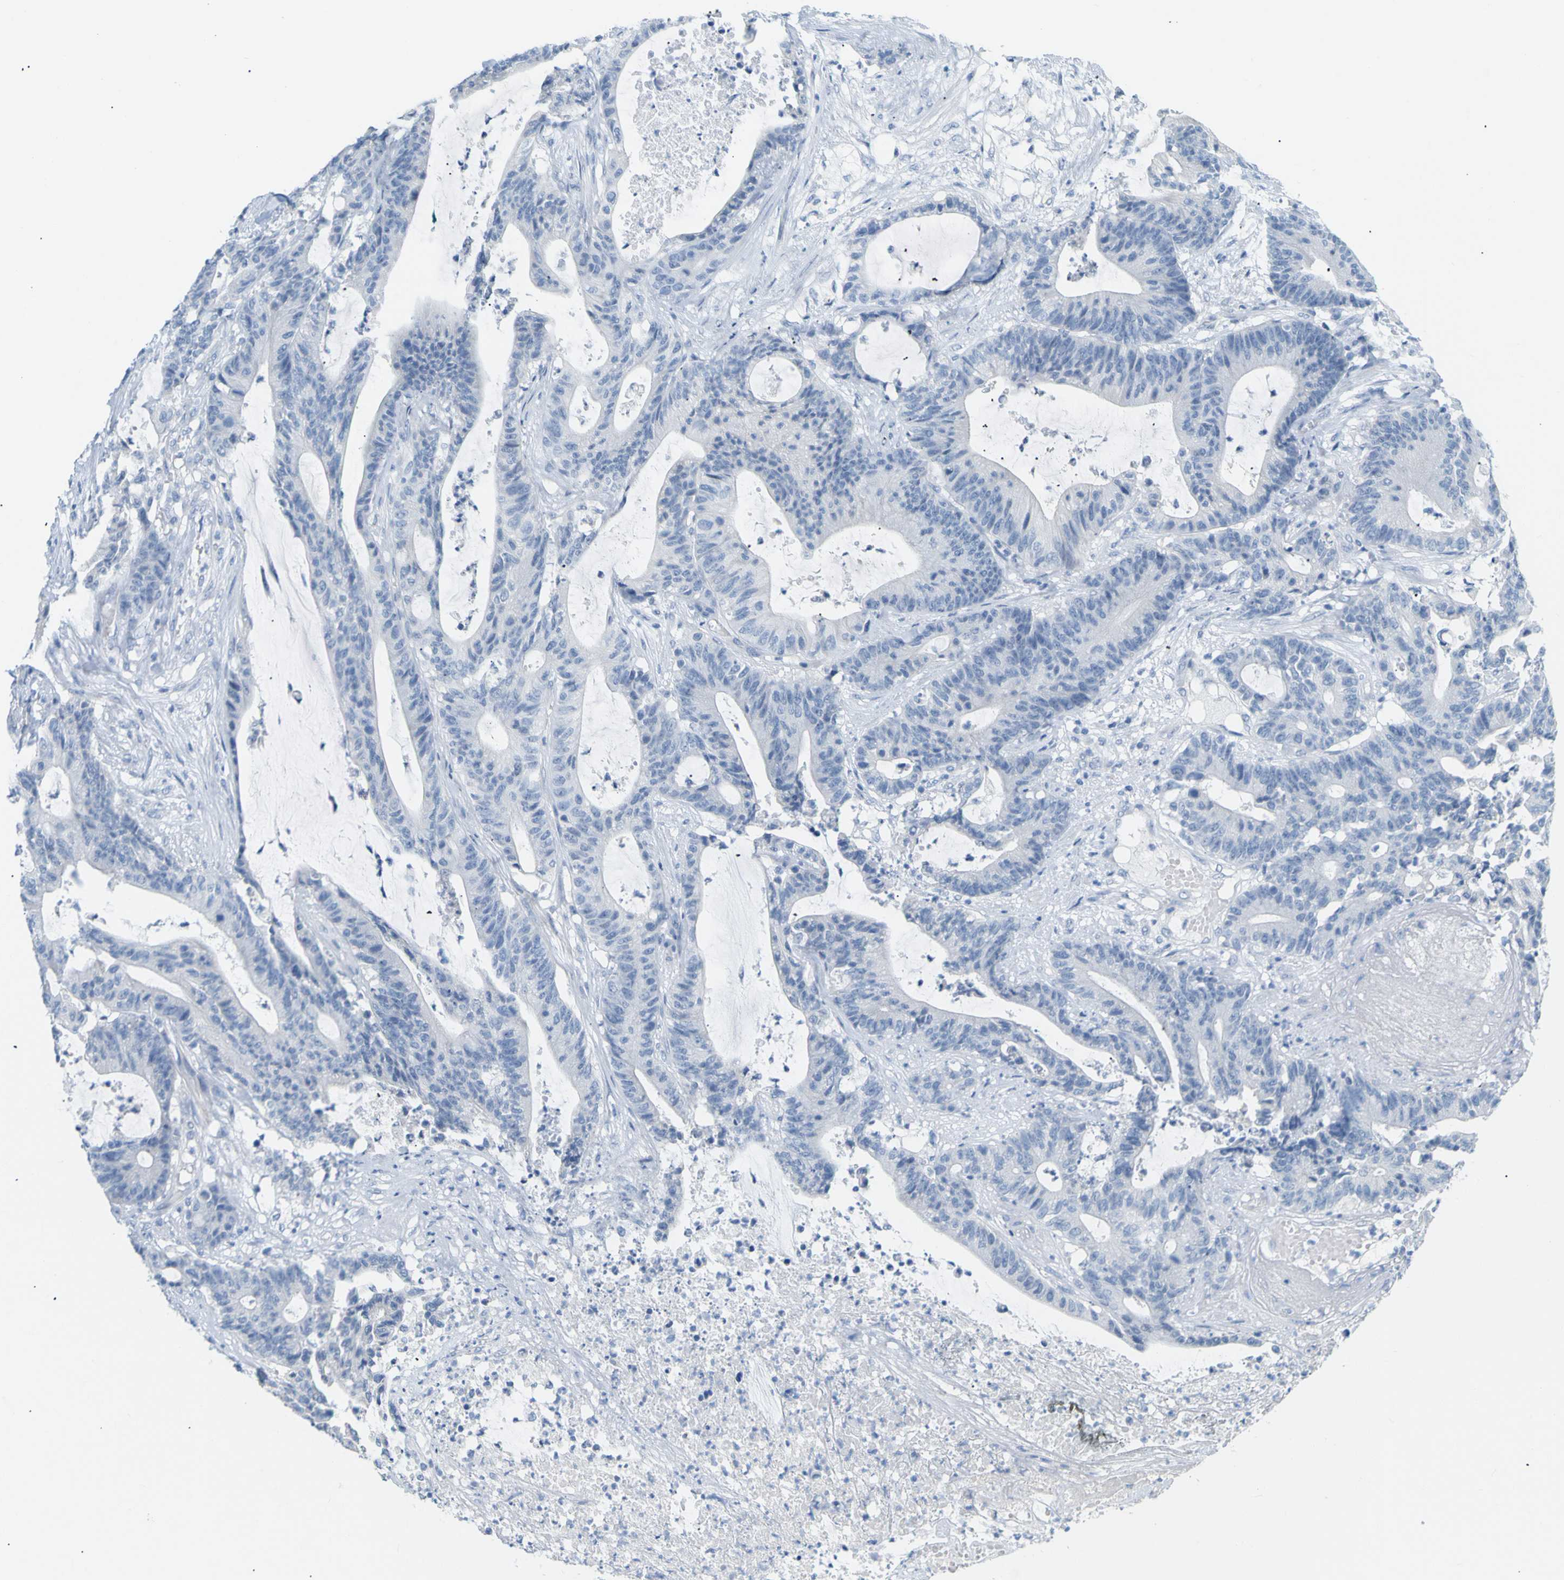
{"staining": {"intensity": "negative", "quantity": "none", "location": "none"}, "tissue": "colorectal cancer", "cell_type": "Tumor cells", "image_type": "cancer", "snomed": [{"axis": "morphology", "description": "Adenocarcinoma, NOS"}, {"axis": "topography", "description": "Colon"}], "caption": "A high-resolution micrograph shows immunohistochemistry (IHC) staining of adenocarcinoma (colorectal), which demonstrates no significant staining in tumor cells. The staining was performed using DAB to visualize the protein expression in brown, while the nuclei were stained in blue with hematoxylin (Magnification: 20x).", "gene": "OPN1SW", "patient": {"sex": "female", "age": 84}}